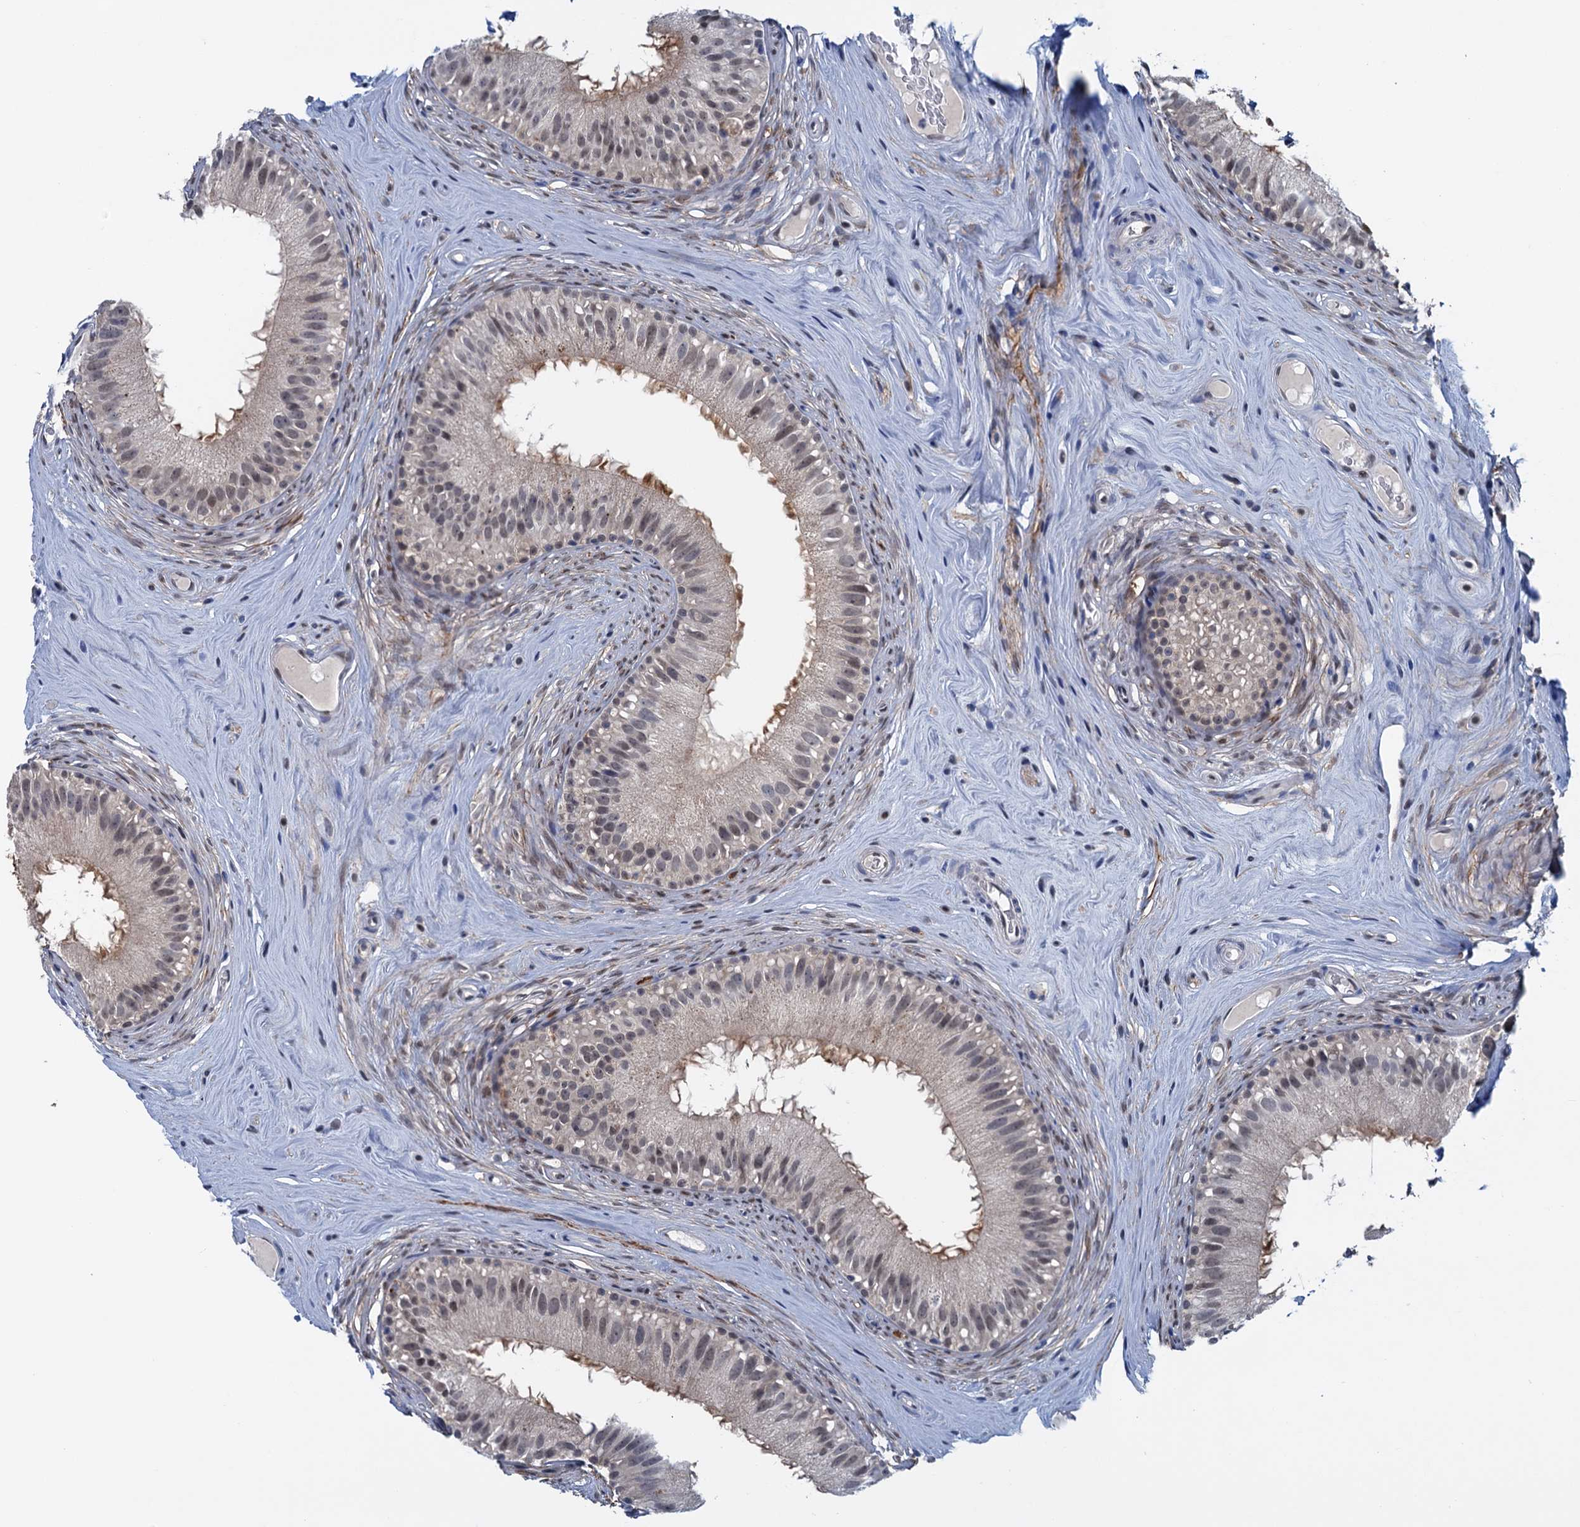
{"staining": {"intensity": "weak", "quantity": ">75%", "location": "cytoplasmic/membranous,nuclear"}, "tissue": "epididymis", "cell_type": "Glandular cells", "image_type": "normal", "snomed": [{"axis": "morphology", "description": "Normal tissue, NOS"}, {"axis": "topography", "description": "Epididymis"}], "caption": "IHC histopathology image of unremarkable epididymis: epididymis stained using IHC reveals low levels of weak protein expression localized specifically in the cytoplasmic/membranous,nuclear of glandular cells, appearing as a cytoplasmic/membranous,nuclear brown color.", "gene": "SAE1", "patient": {"sex": "male", "age": 45}}